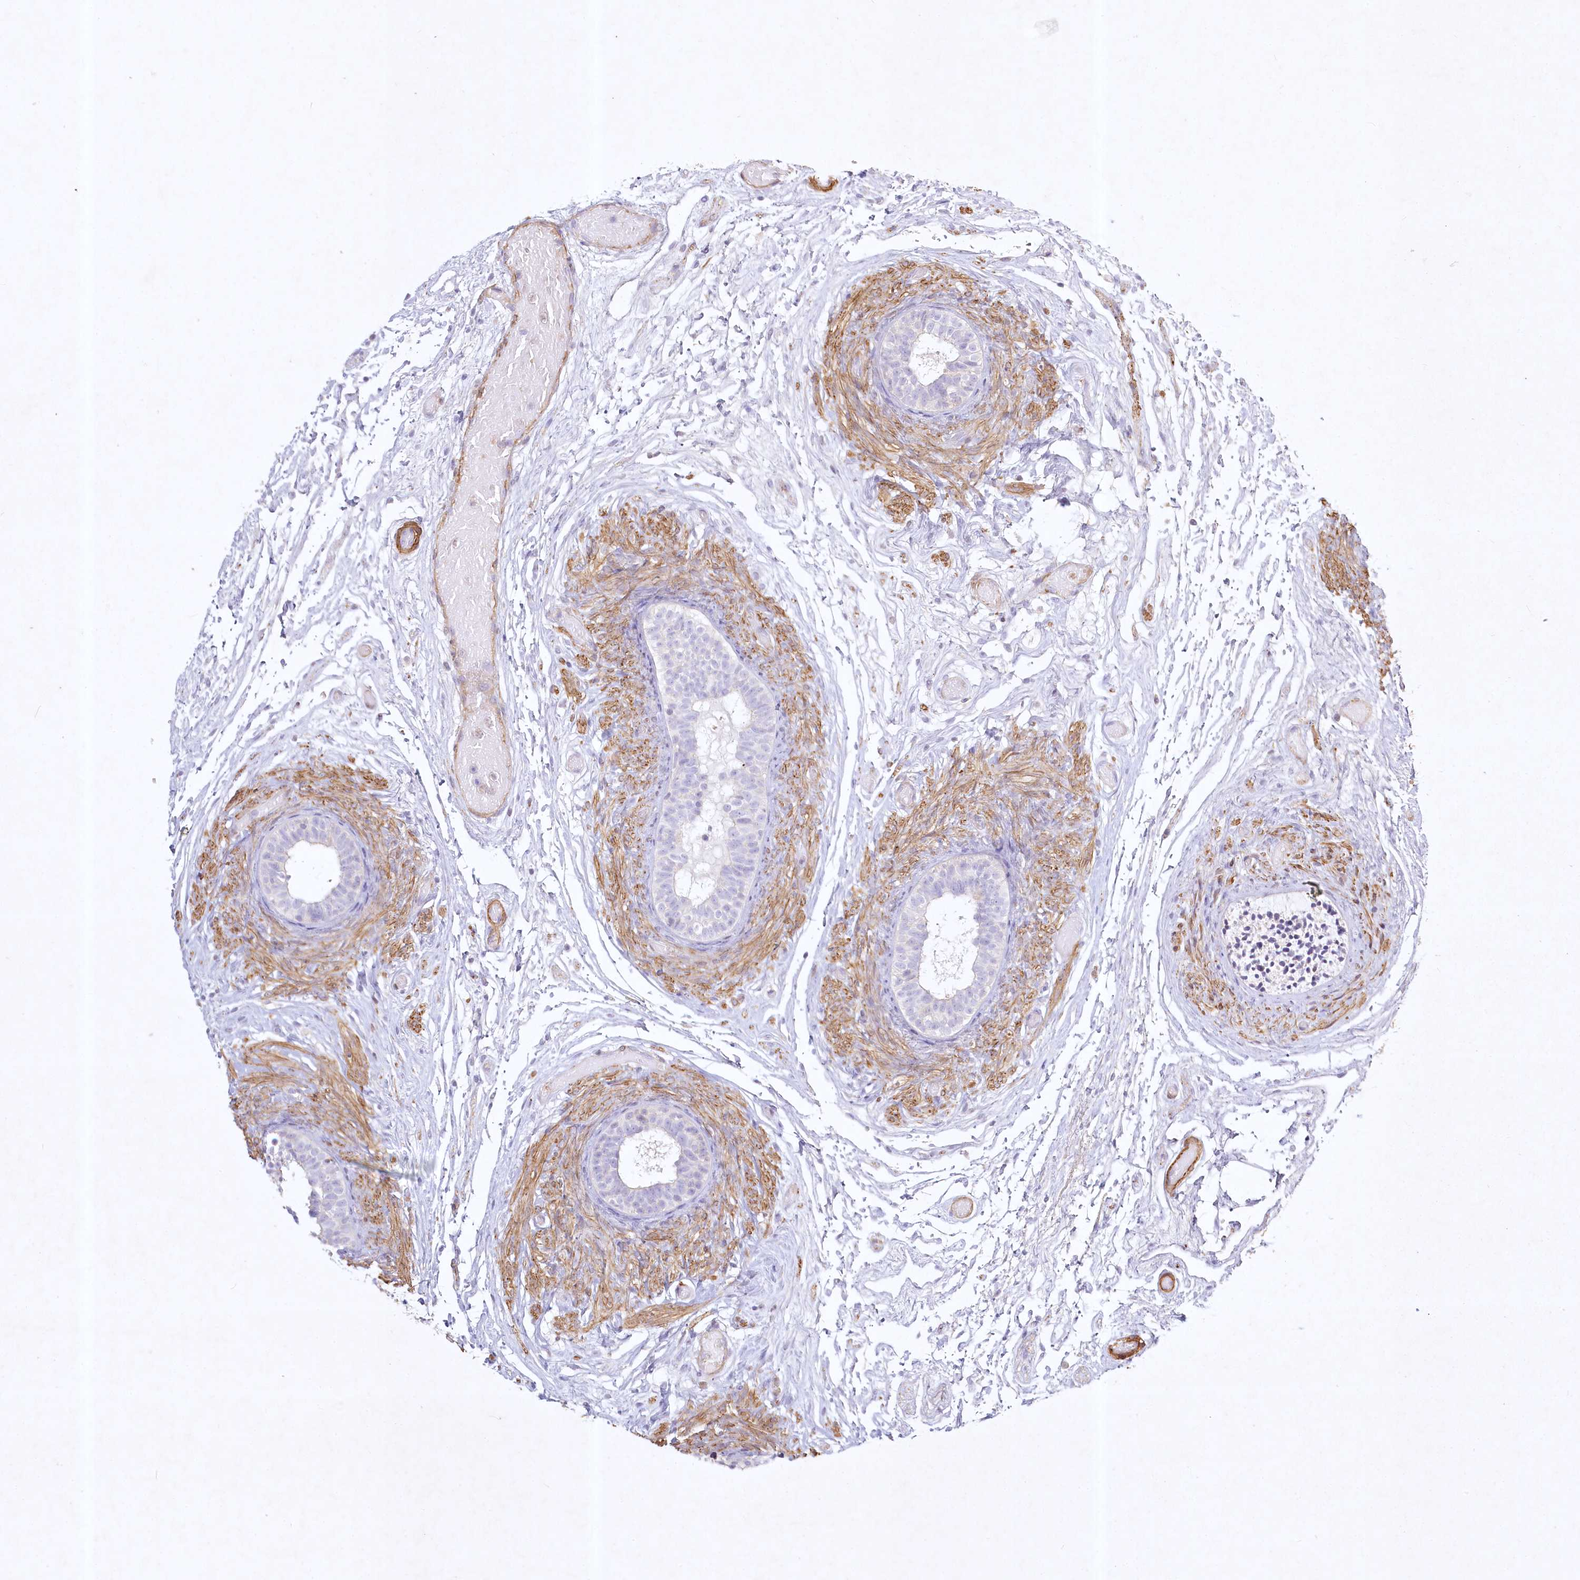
{"staining": {"intensity": "moderate", "quantity": "25%-75%", "location": "cytoplasmic/membranous"}, "tissue": "epididymis", "cell_type": "Glandular cells", "image_type": "normal", "snomed": [{"axis": "morphology", "description": "Normal tissue, NOS"}, {"axis": "topography", "description": "Epididymis"}], "caption": "Brown immunohistochemical staining in unremarkable epididymis exhibits moderate cytoplasmic/membranous positivity in about 25%-75% of glandular cells.", "gene": "INPP4B", "patient": {"sex": "male", "age": 5}}